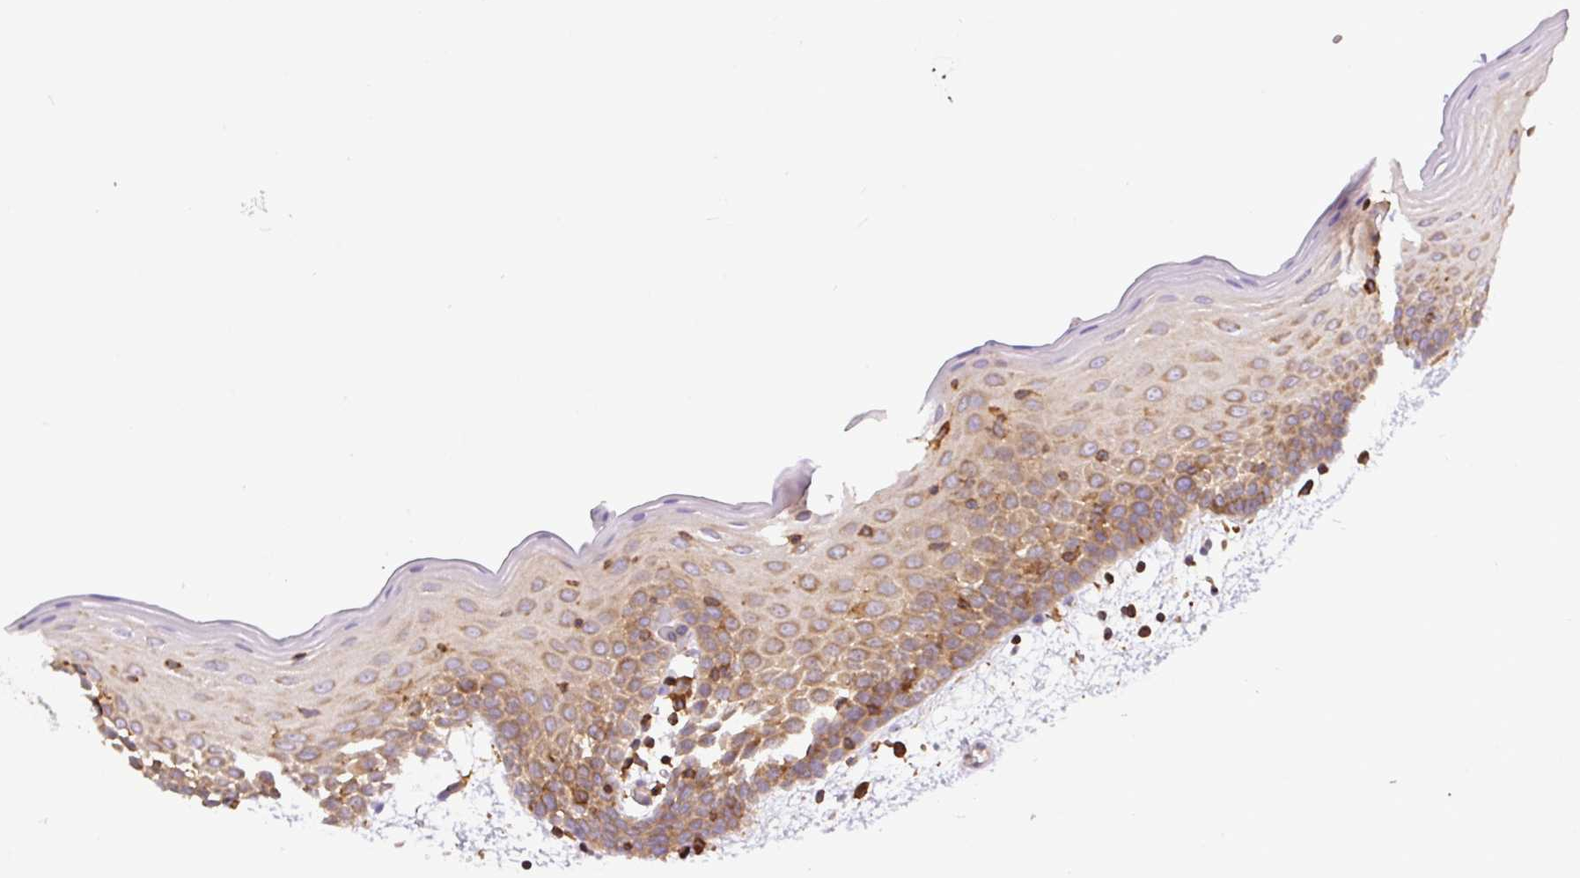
{"staining": {"intensity": "moderate", "quantity": ">75%", "location": "cytoplasmic/membranous"}, "tissue": "oral mucosa", "cell_type": "Squamous epithelial cells", "image_type": "normal", "snomed": [{"axis": "morphology", "description": "Normal tissue, NOS"}, {"axis": "topography", "description": "Skeletal muscle"}, {"axis": "topography", "description": "Oral tissue"}, {"axis": "topography", "description": "Salivary gland"}, {"axis": "topography", "description": "Peripheral nerve tissue"}], "caption": "A medium amount of moderate cytoplasmic/membranous positivity is identified in approximately >75% of squamous epithelial cells in benign oral mucosa.", "gene": "DNM2", "patient": {"sex": "male", "age": 54}}